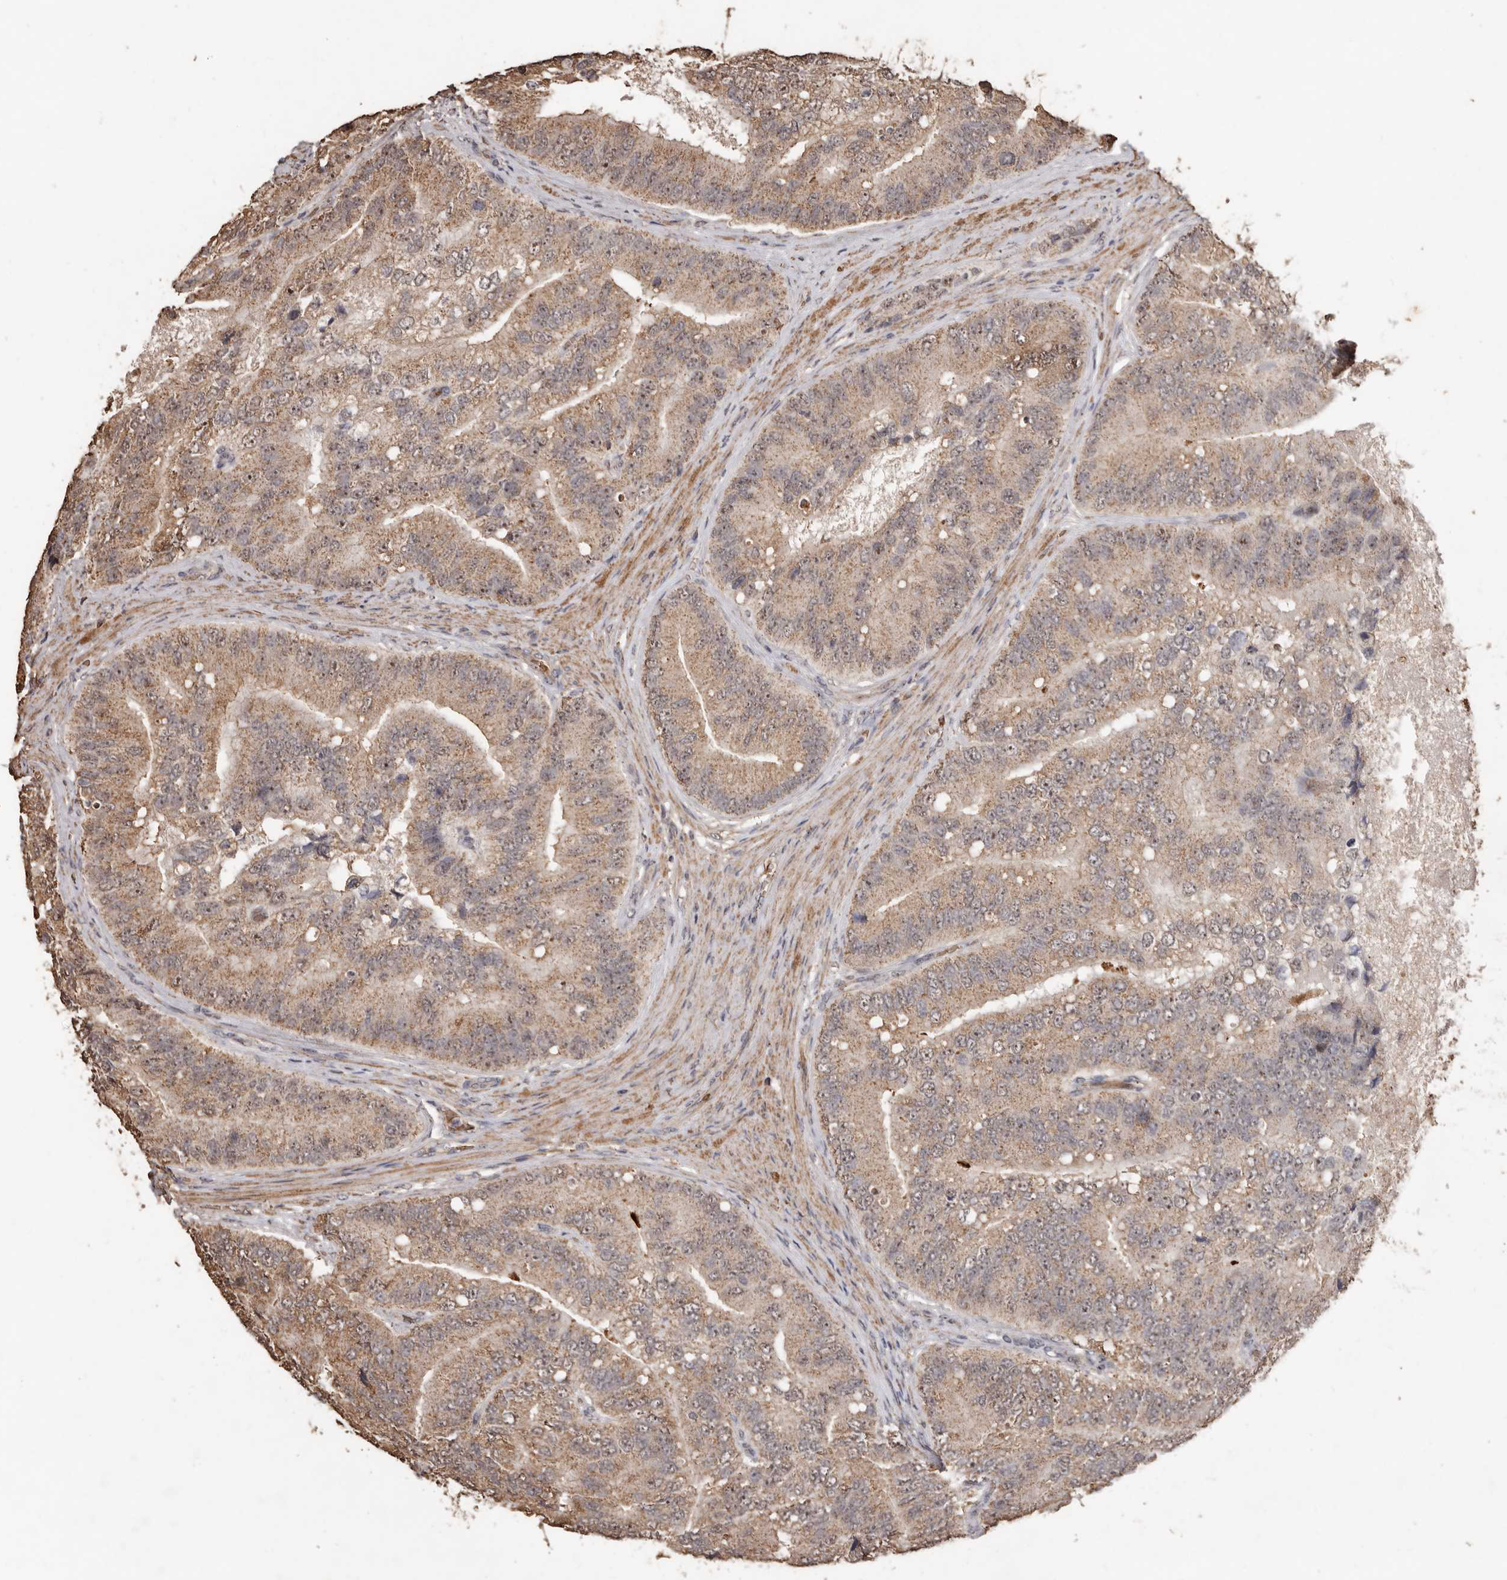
{"staining": {"intensity": "moderate", "quantity": ">75%", "location": "cytoplasmic/membranous"}, "tissue": "prostate cancer", "cell_type": "Tumor cells", "image_type": "cancer", "snomed": [{"axis": "morphology", "description": "Adenocarcinoma, High grade"}, {"axis": "topography", "description": "Prostate"}], "caption": "Immunohistochemical staining of prostate cancer reveals moderate cytoplasmic/membranous protein staining in approximately >75% of tumor cells.", "gene": "GRAMD2A", "patient": {"sex": "male", "age": 70}}